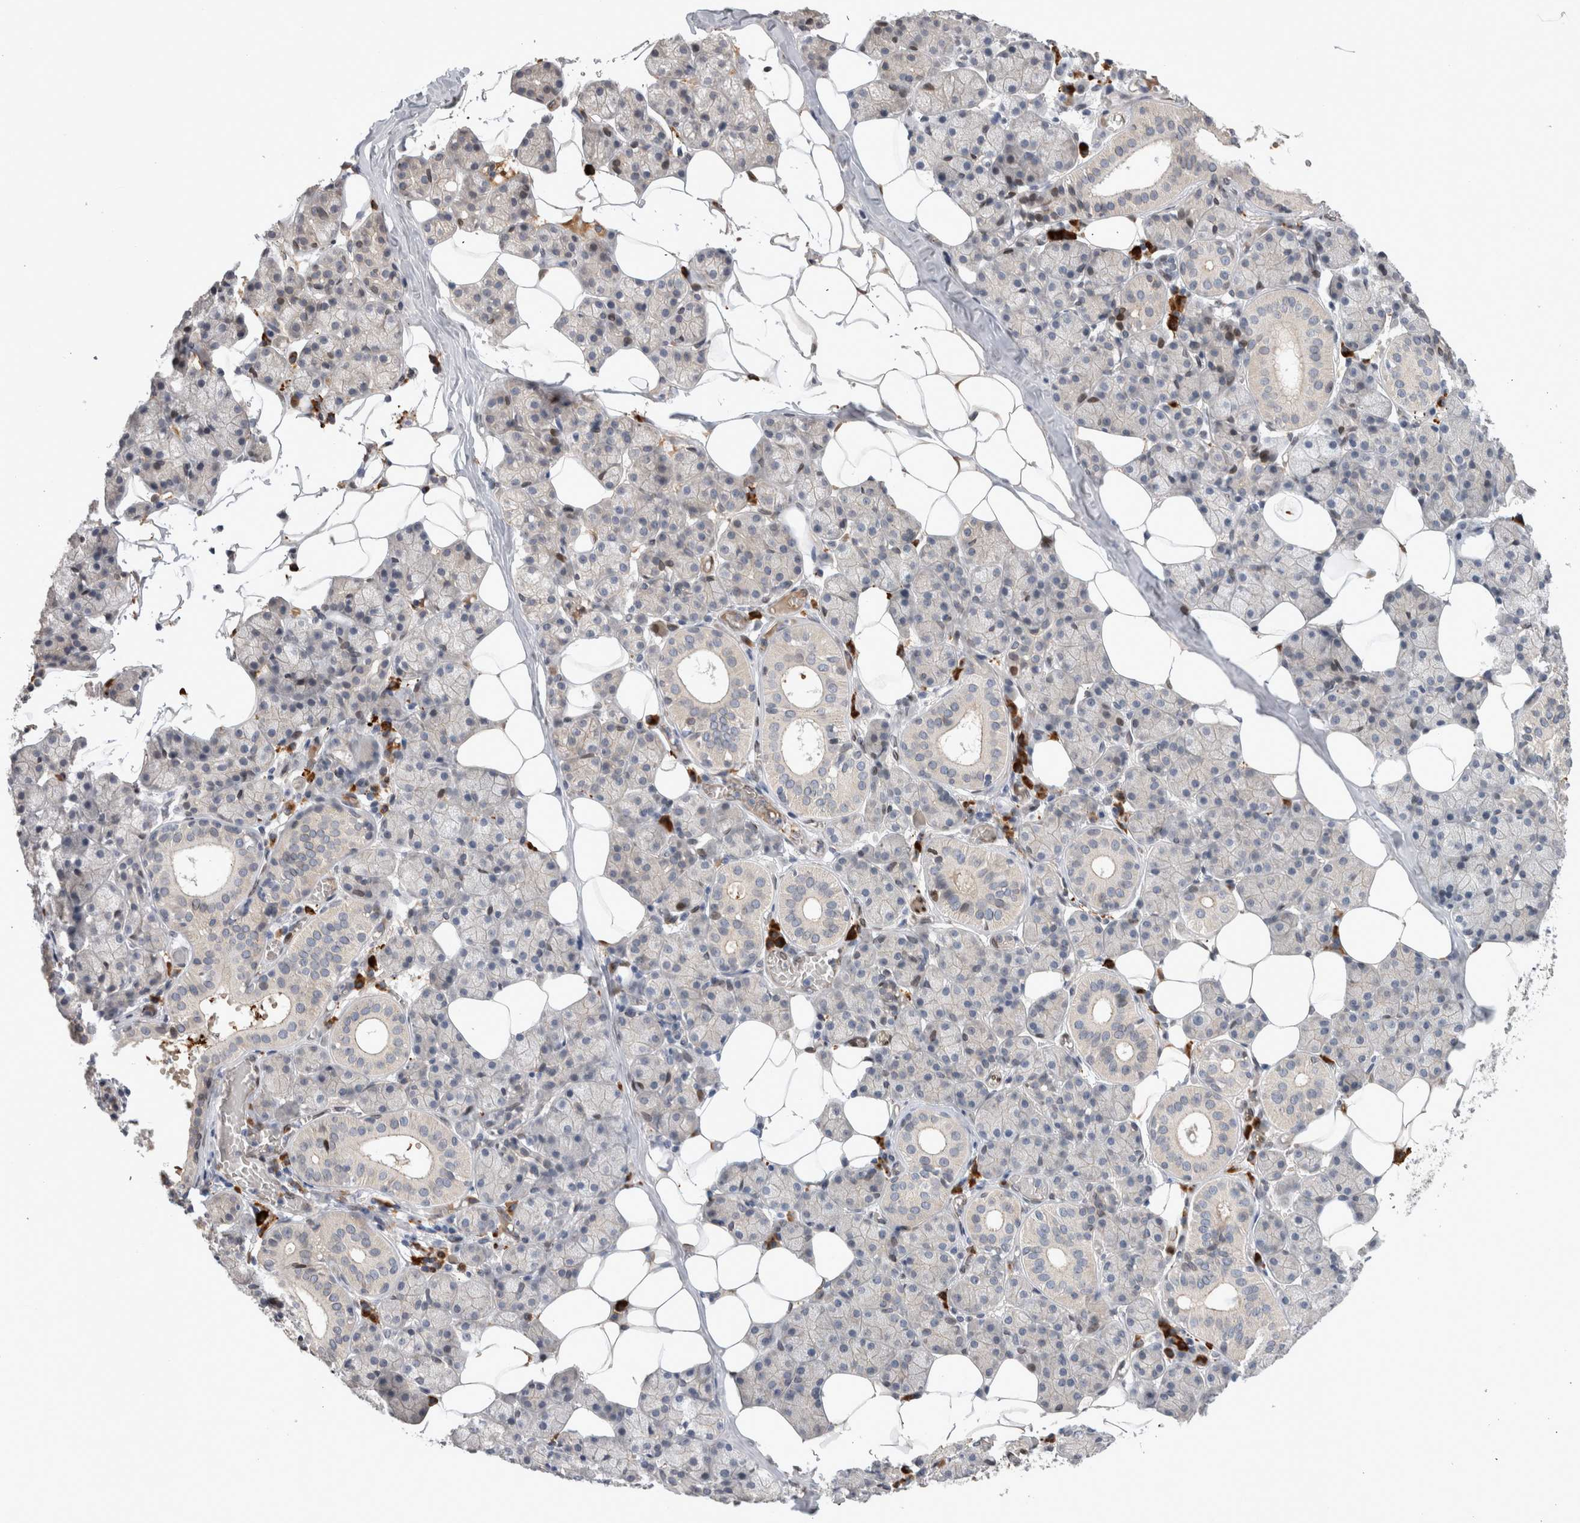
{"staining": {"intensity": "negative", "quantity": "none", "location": "none"}, "tissue": "salivary gland", "cell_type": "Glandular cells", "image_type": "normal", "snomed": [{"axis": "morphology", "description": "Normal tissue, NOS"}, {"axis": "topography", "description": "Salivary gland"}], "caption": "Immunohistochemistry (IHC) of benign human salivary gland displays no expression in glandular cells.", "gene": "DMTN", "patient": {"sex": "female", "age": 33}}